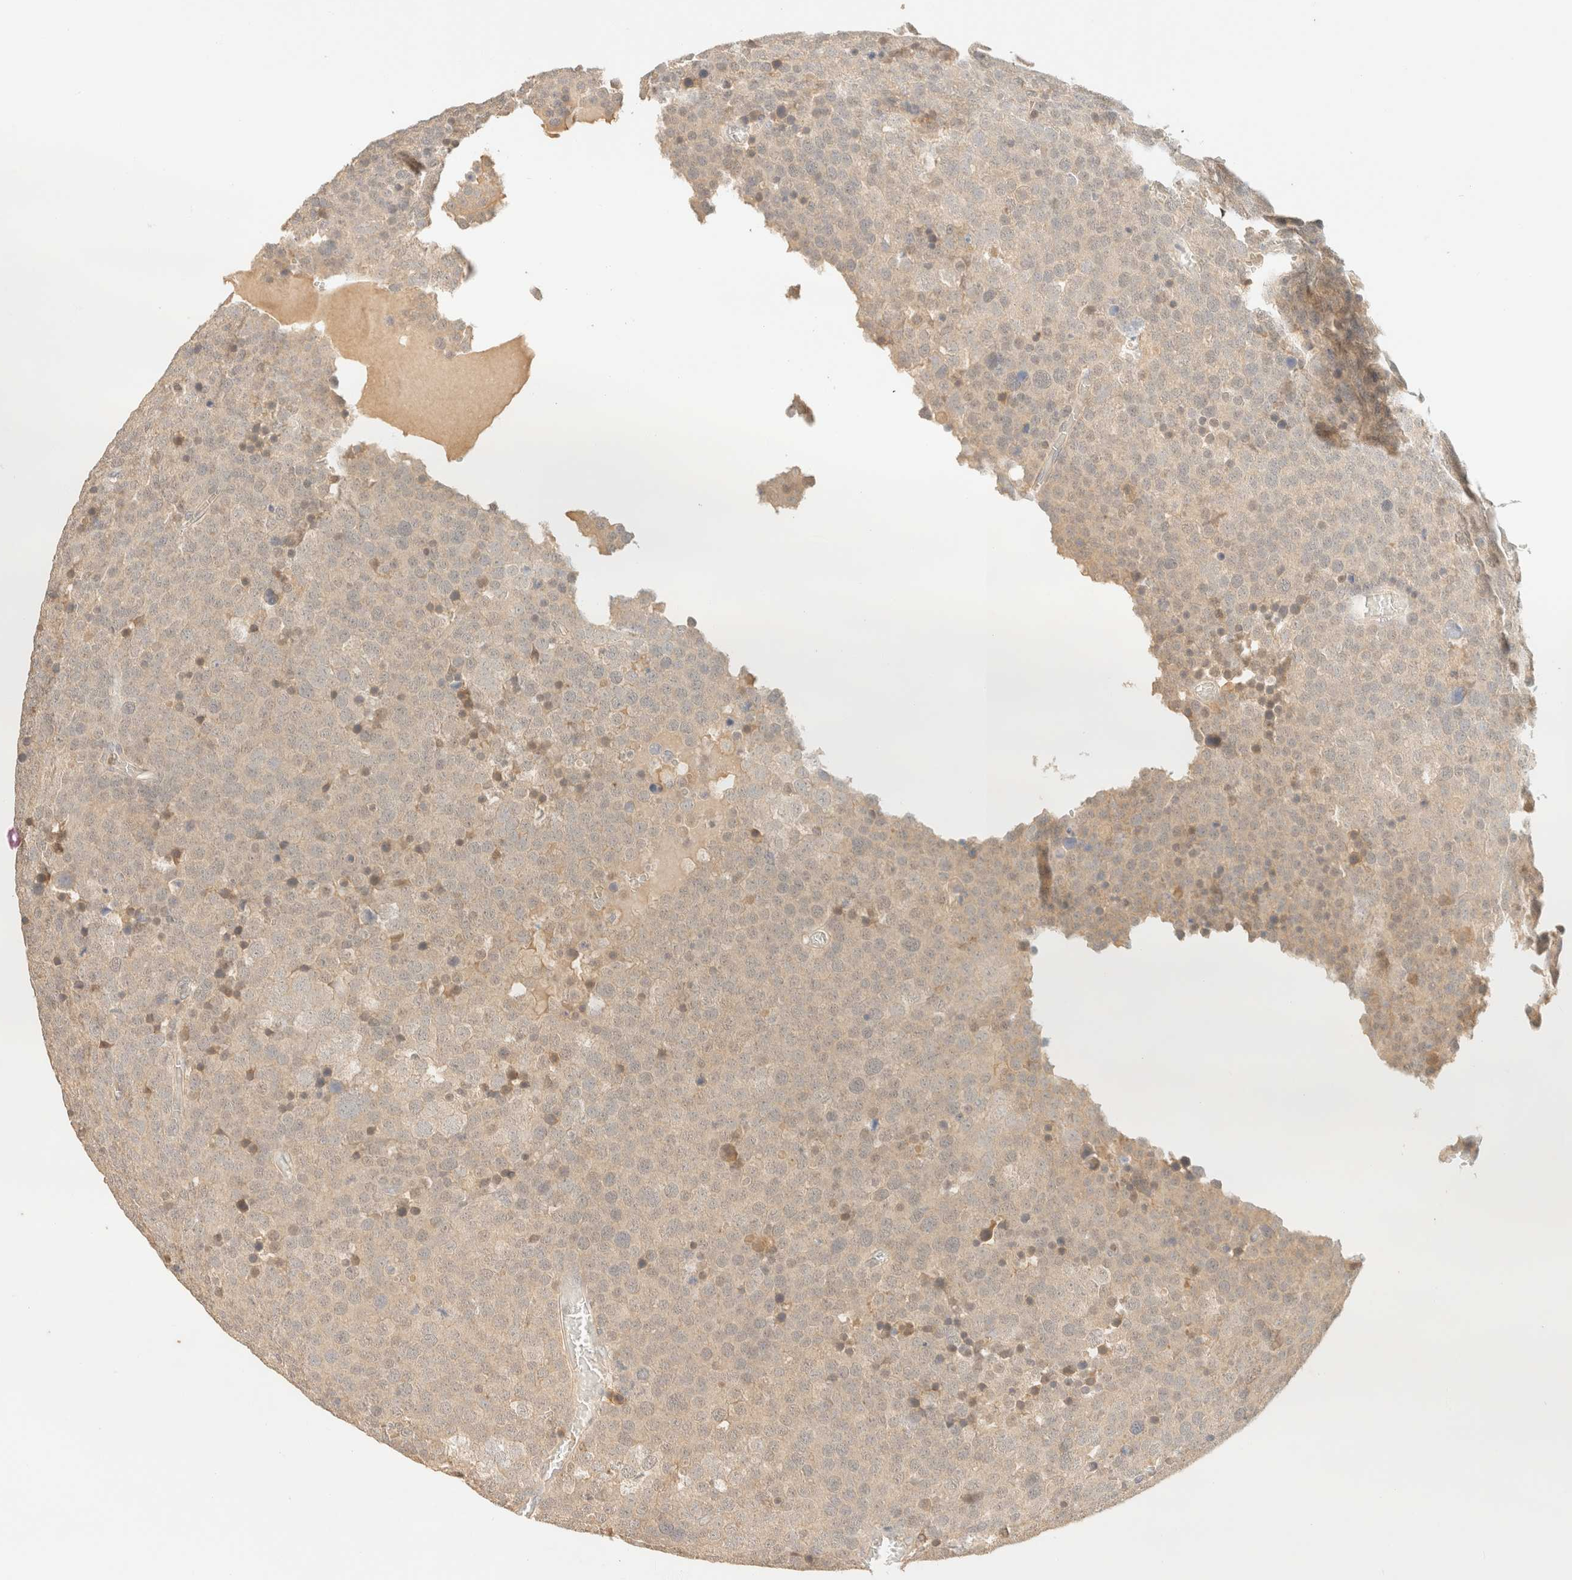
{"staining": {"intensity": "negative", "quantity": "none", "location": "none"}, "tissue": "testis cancer", "cell_type": "Tumor cells", "image_type": "cancer", "snomed": [{"axis": "morphology", "description": "Seminoma, NOS"}, {"axis": "topography", "description": "Testis"}], "caption": "Tumor cells are negative for protein expression in human testis cancer (seminoma).", "gene": "TIMD4", "patient": {"sex": "male", "age": 71}}